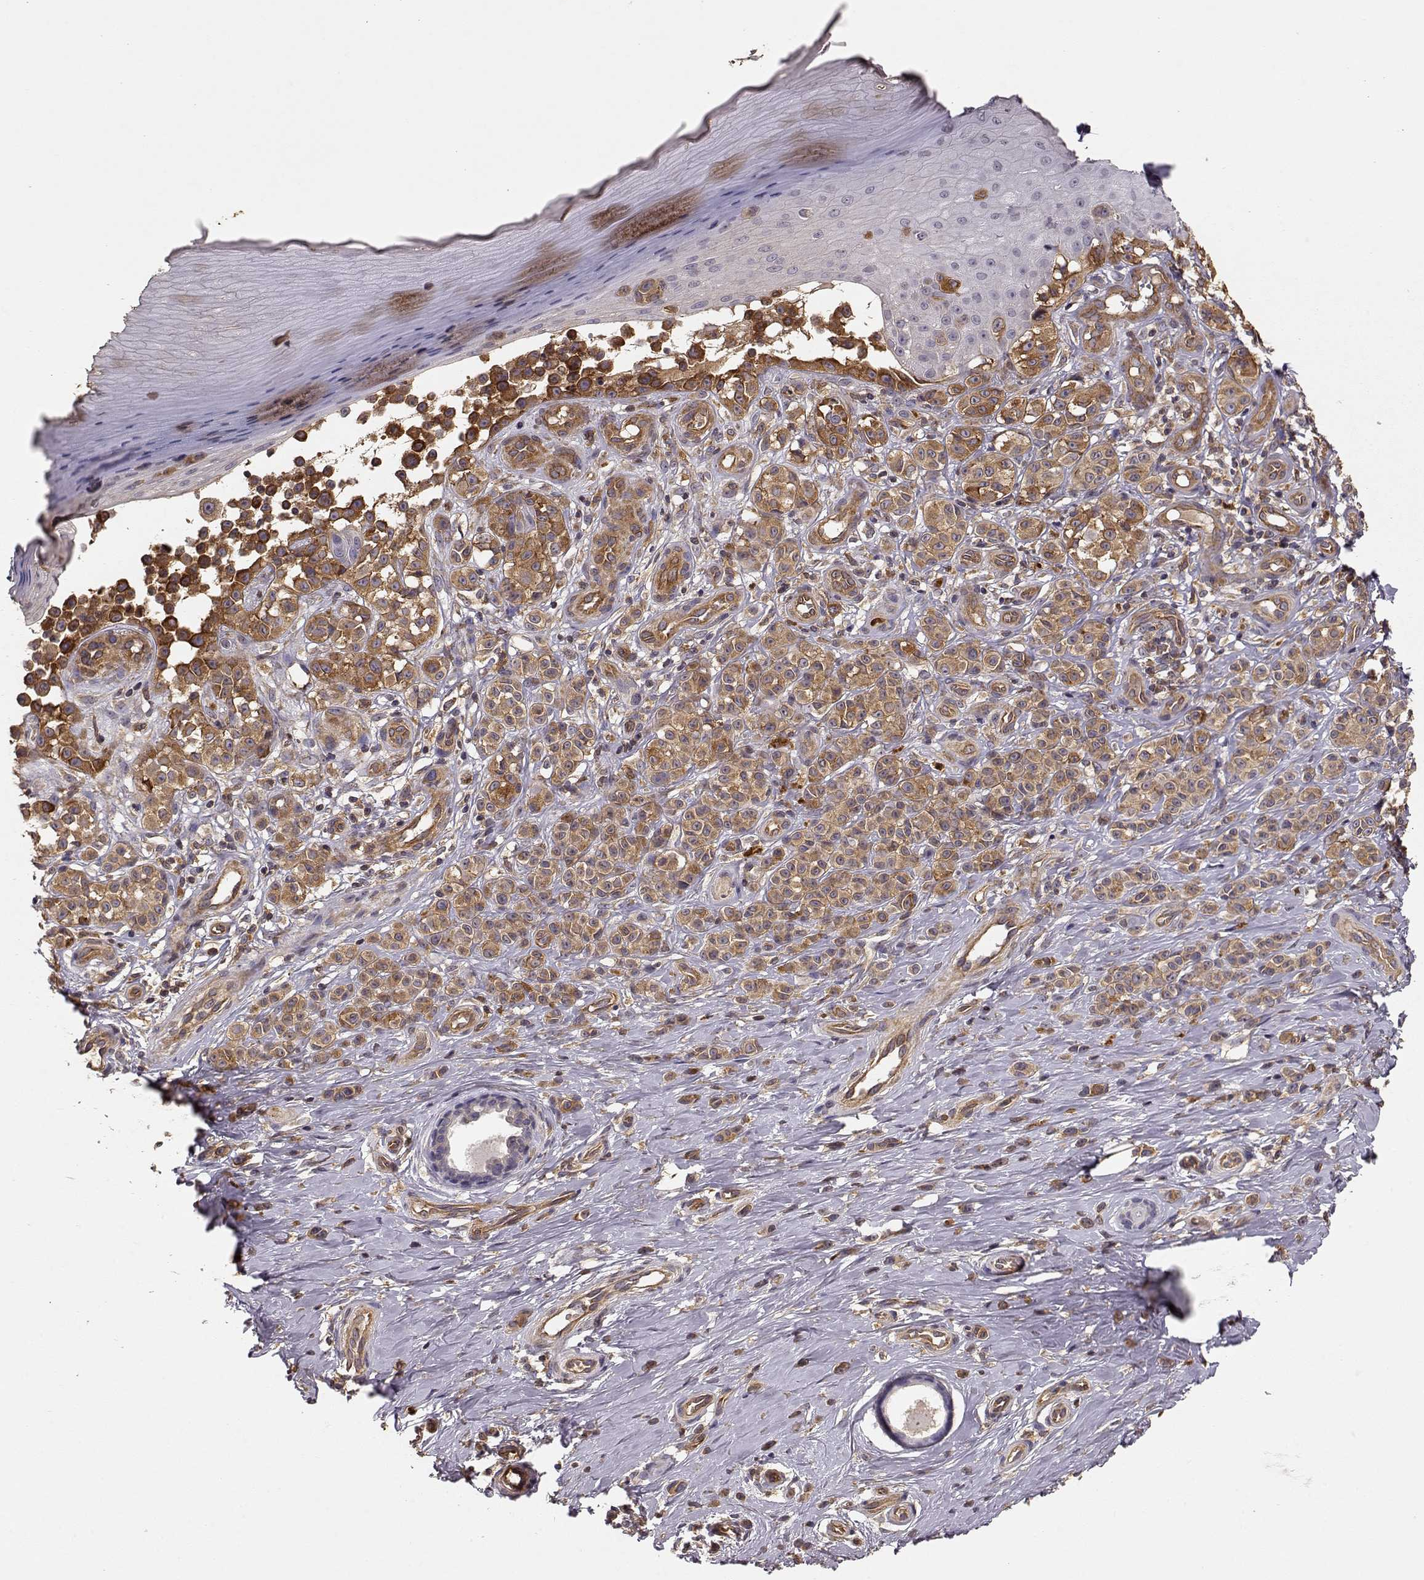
{"staining": {"intensity": "moderate", "quantity": ">75%", "location": "cytoplasmic/membranous"}, "tissue": "melanoma", "cell_type": "Tumor cells", "image_type": "cancer", "snomed": [{"axis": "morphology", "description": "Malignant melanoma, NOS"}, {"axis": "topography", "description": "Skin"}], "caption": "This is a photomicrograph of immunohistochemistry staining of malignant melanoma, which shows moderate expression in the cytoplasmic/membranous of tumor cells.", "gene": "ARHGEF2", "patient": {"sex": "female", "age": 76}}